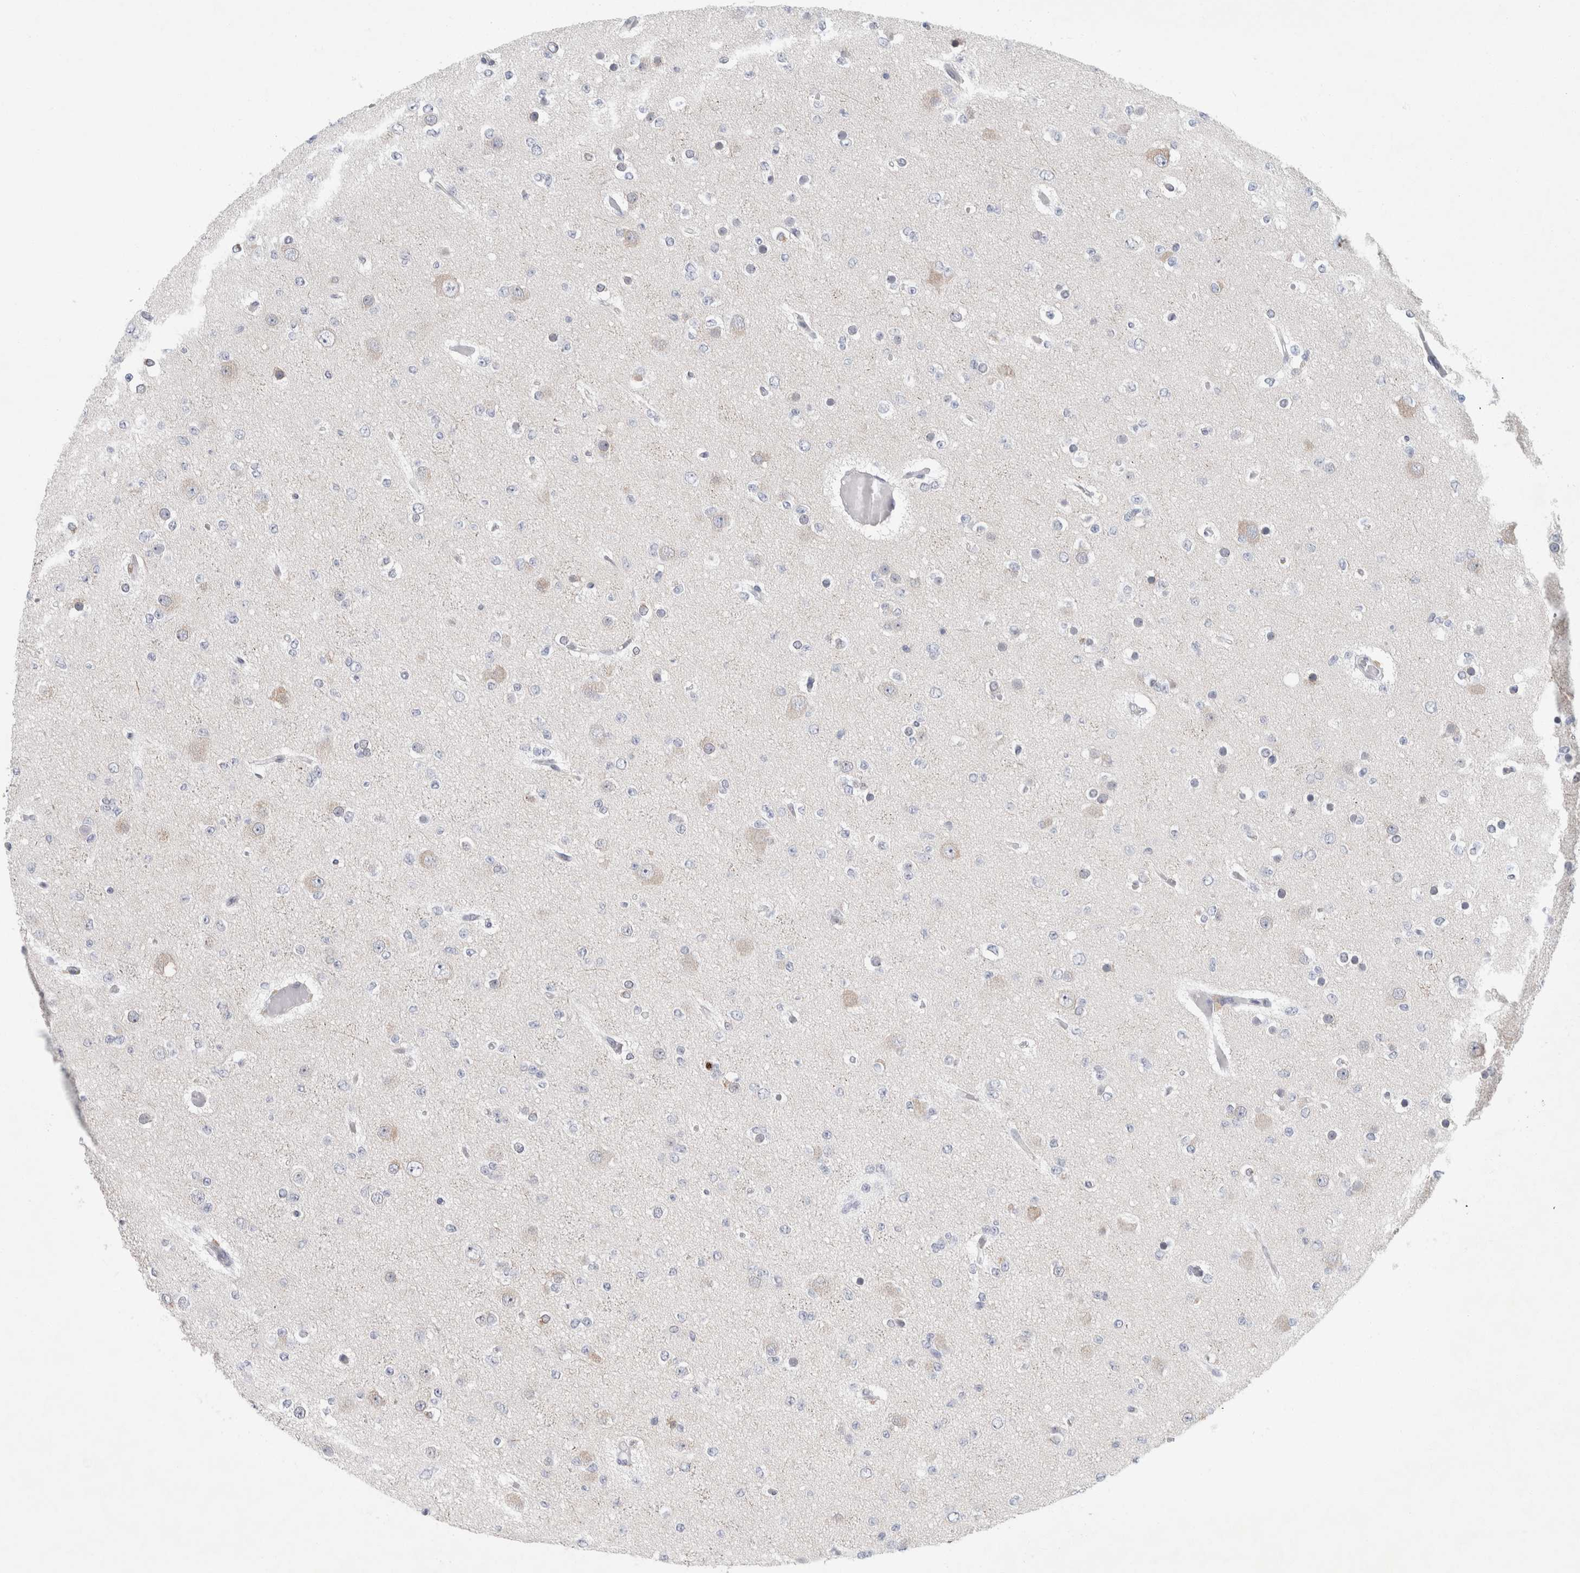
{"staining": {"intensity": "negative", "quantity": "none", "location": "none"}, "tissue": "glioma", "cell_type": "Tumor cells", "image_type": "cancer", "snomed": [{"axis": "morphology", "description": "Glioma, malignant, Low grade"}, {"axis": "topography", "description": "Brain"}], "caption": "A high-resolution micrograph shows IHC staining of malignant glioma (low-grade), which reveals no significant staining in tumor cells.", "gene": "NIPA1", "patient": {"sex": "female", "age": 22}}